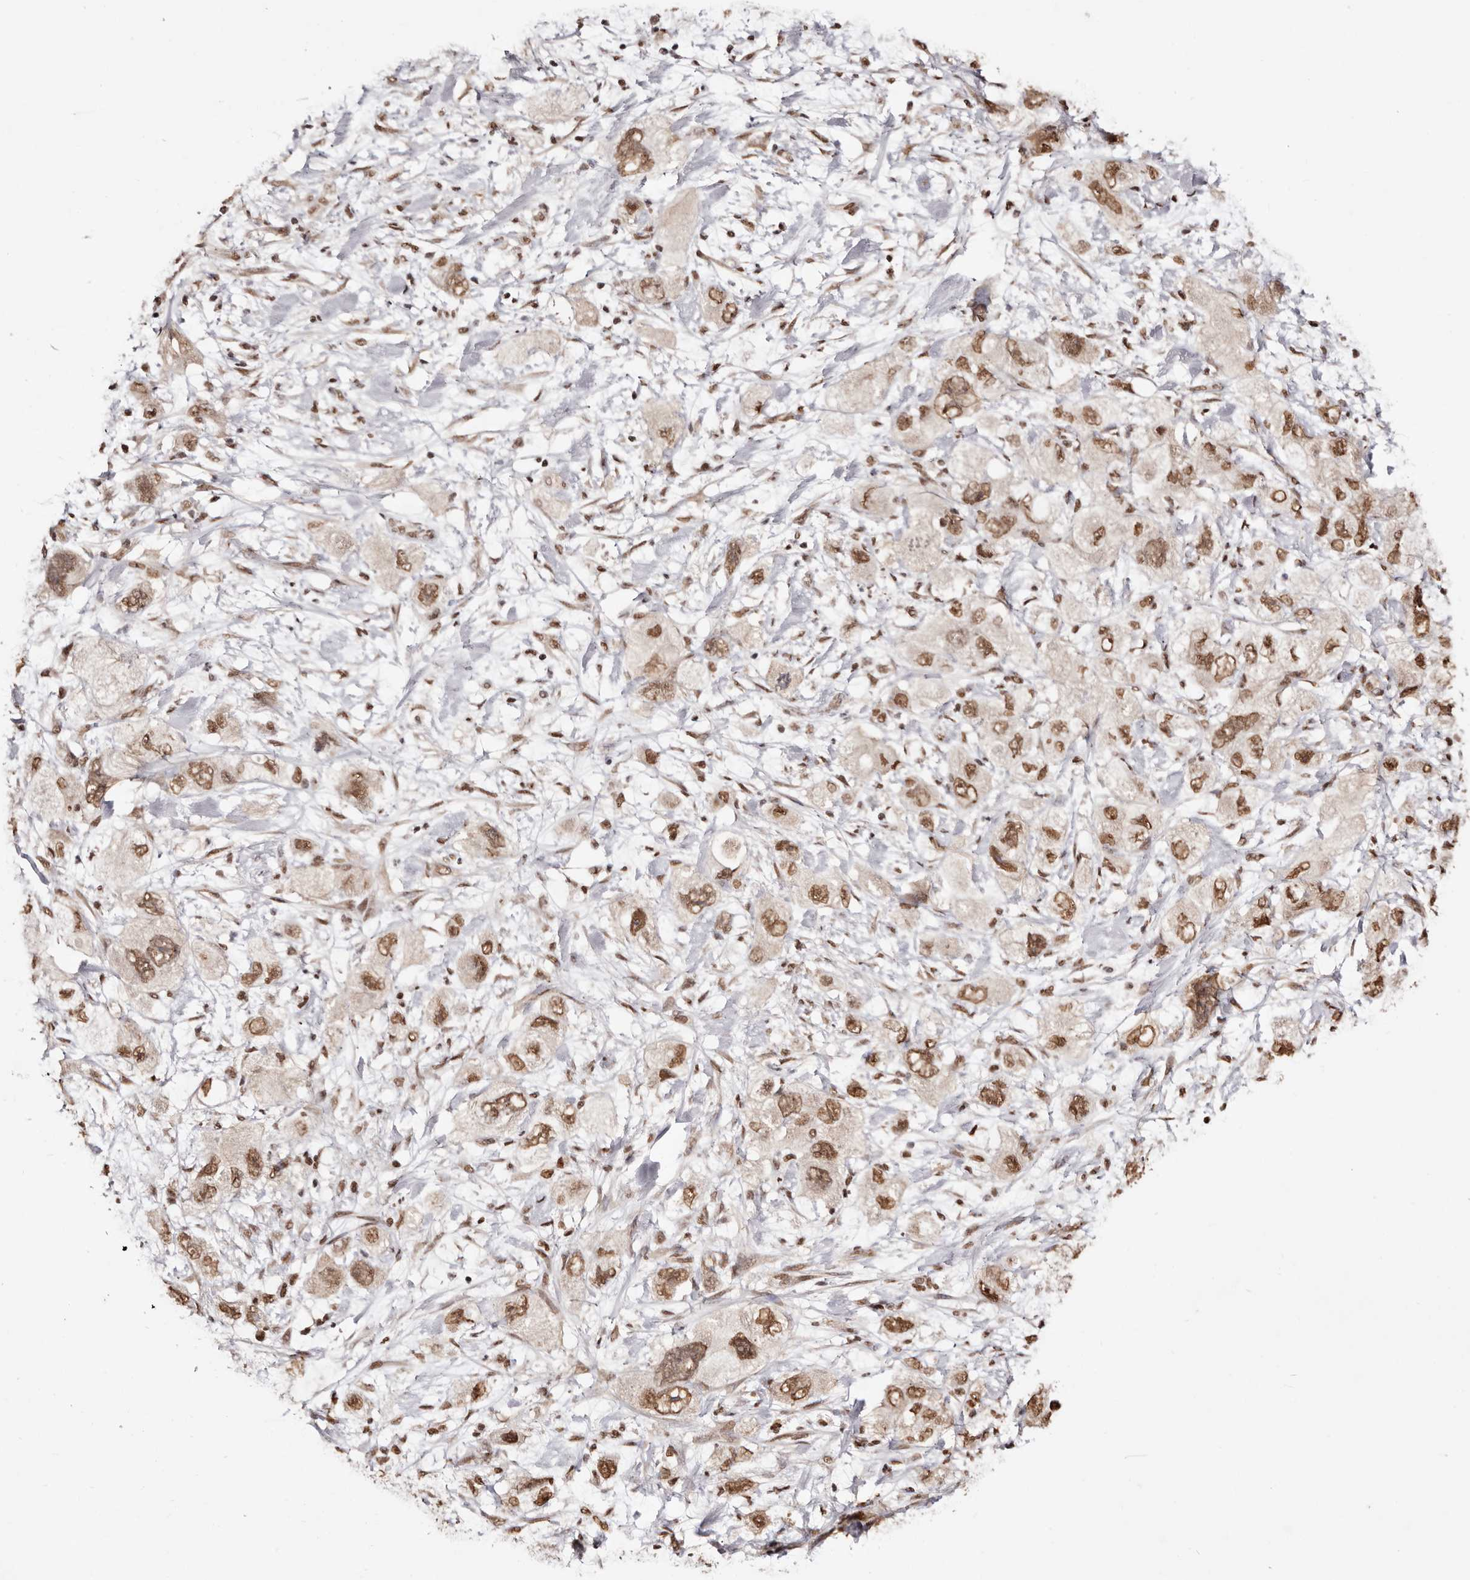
{"staining": {"intensity": "moderate", "quantity": ">75%", "location": "nuclear"}, "tissue": "pancreatic cancer", "cell_type": "Tumor cells", "image_type": "cancer", "snomed": [{"axis": "morphology", "description": "Adenocarcinoma, NOS"}, {"axis": "topography", "description": "Pancreas"}], "caption": "Protein expression analysis of pancreatic cancer shows moderate nuclear expression in approximately >75% of tumor cells.", "gene": "BICRAL", "patient": {"sex": "female", "age": 73}}